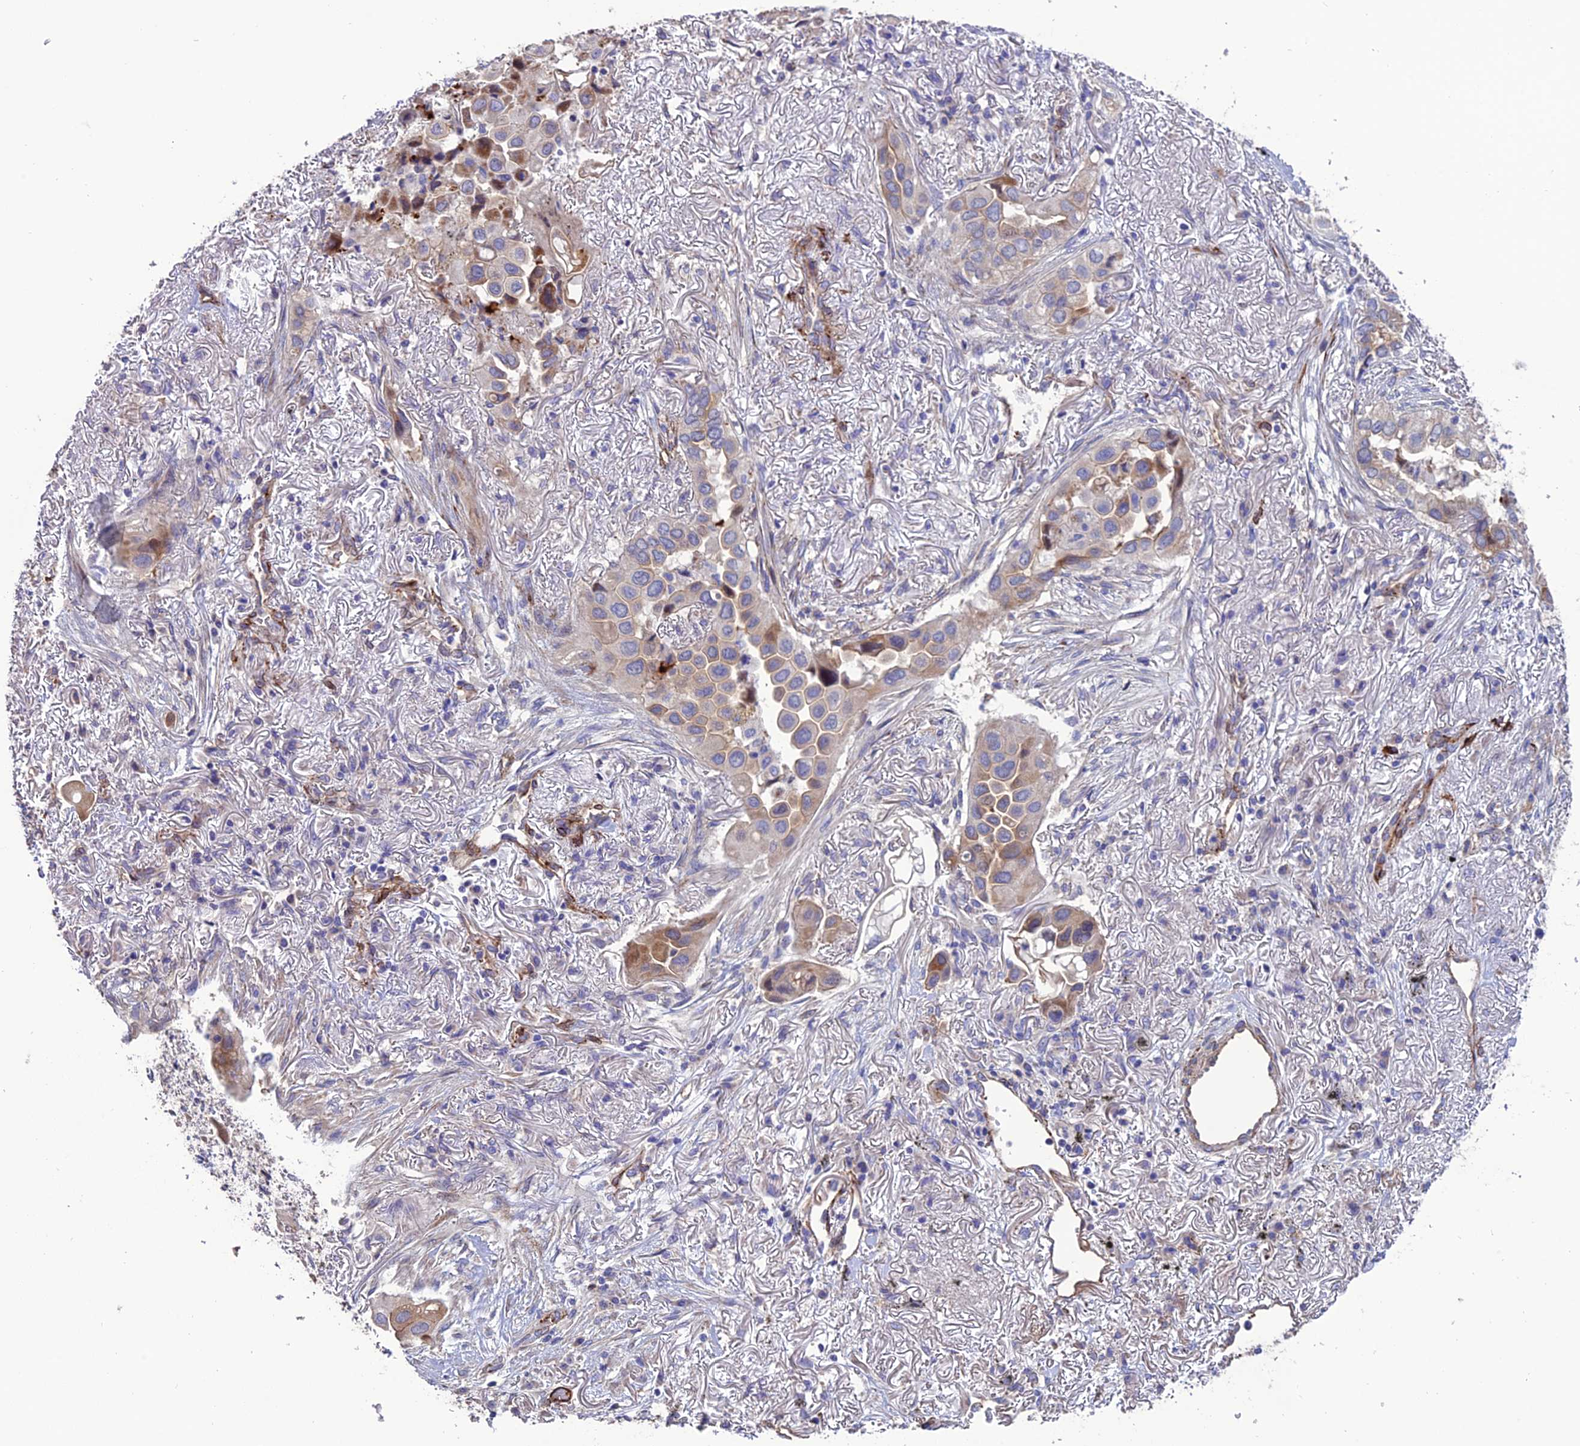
{"staining": {"intensity": "weak", "quantity": "<25%", "location": "cytoplasmic/membranous"}, "tissue": "lung cancer", "cell_type": "Tumor cells", "image_type": "cancer", "snomed": [{"axis": "morphology", "description": "Adenocarcinoma, NOS"}, {"axis": "topography", "description": "Lung"}], "caption": "Tumor cells show no significant protein positivity in lung cancer (adenocarcinoma). (DAB IHC, high magnification).", "gene": "REX1BD", "patient": {"sex": "female", "age": 76}}